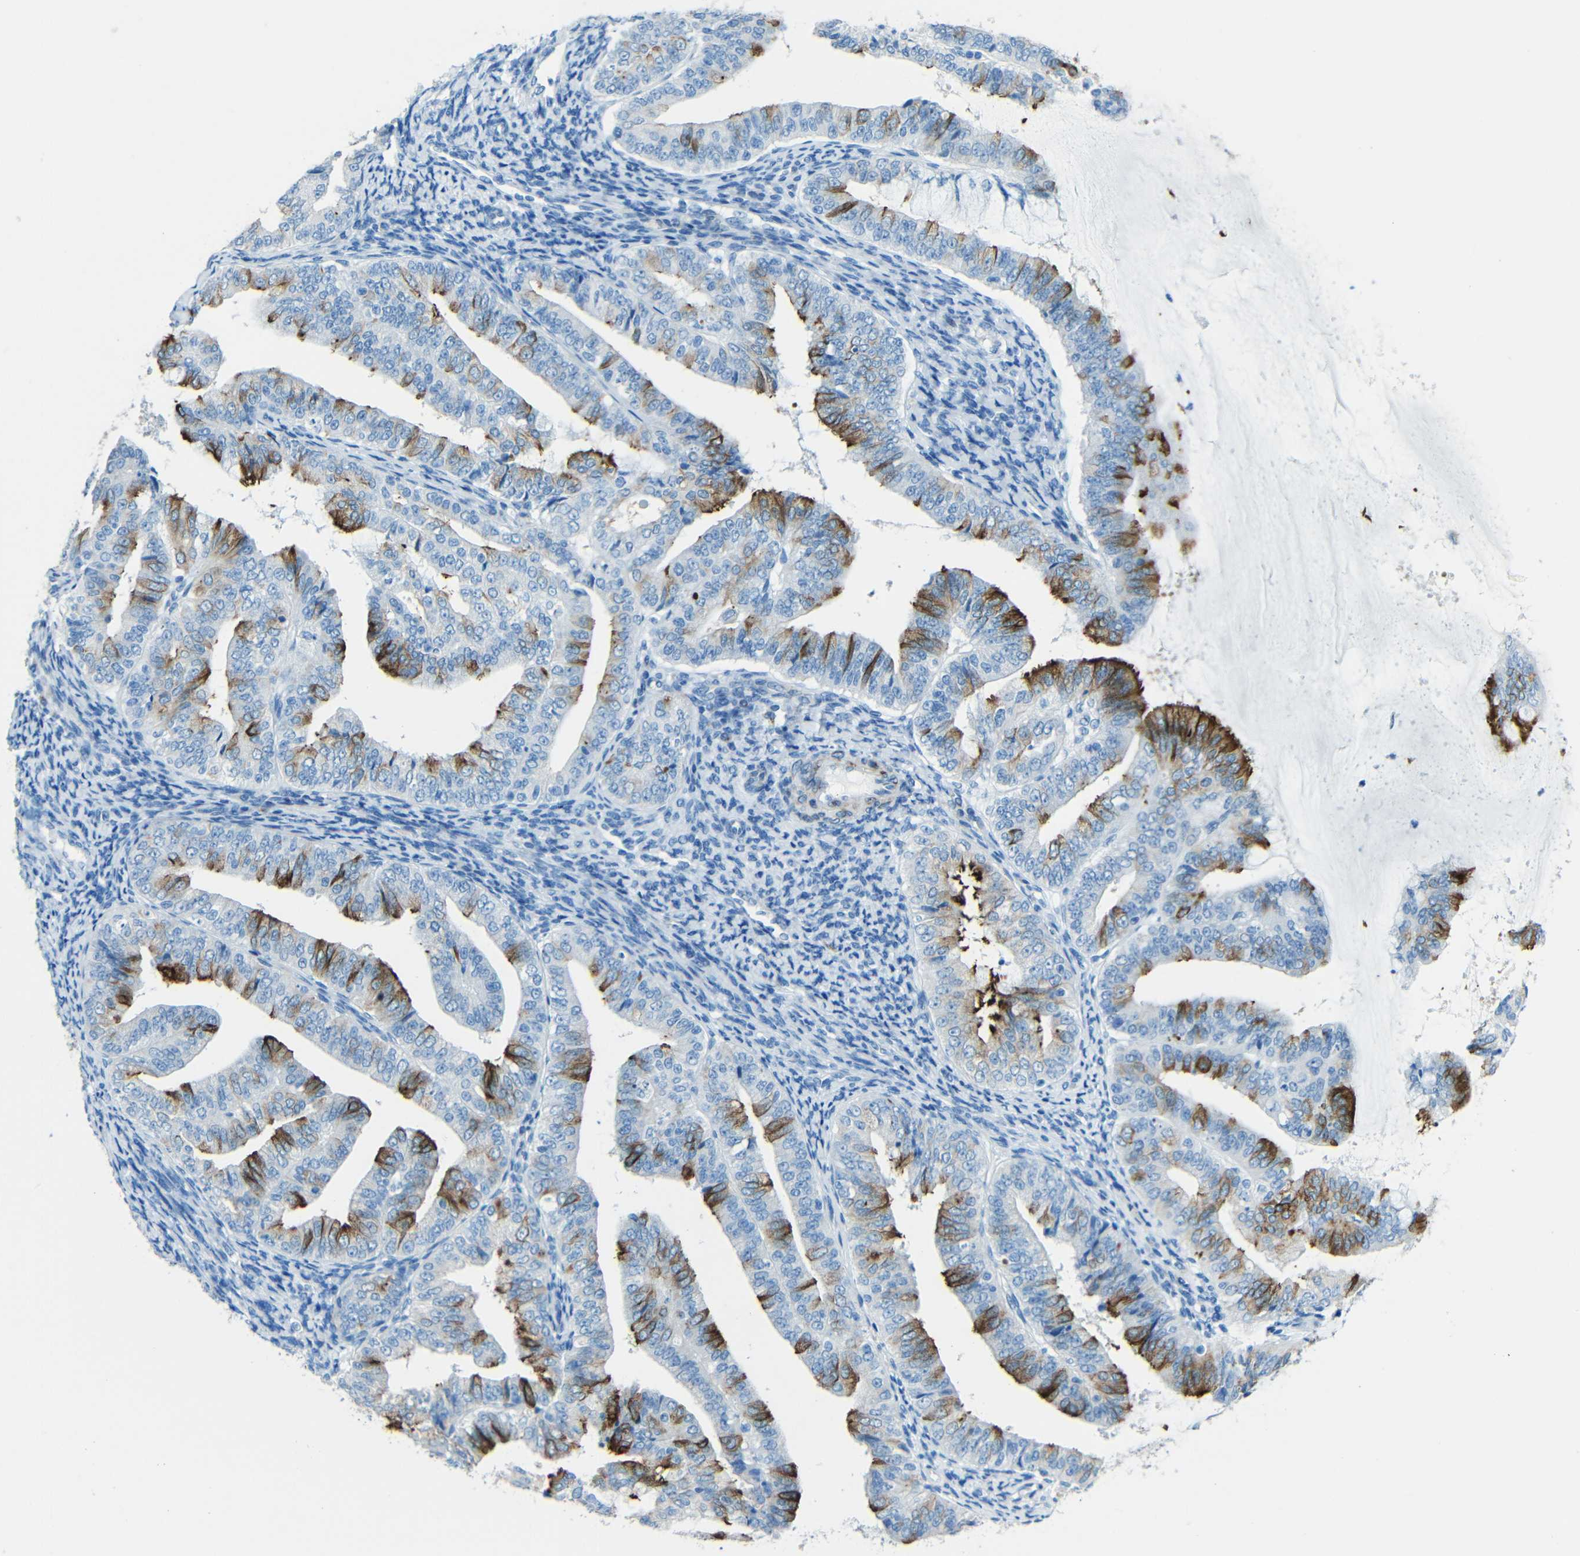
{"staining": {"intensity": "strong", "quantity": "25%-75%", "location": "cytoplasmic/membranous"}, "tissue": "endometrial cancer", "cell_type": "Tumor cells", "image_type": "cancer", "snomed": [{"axis": "morphology", "description": "Adenocarcinoma, NOS"}, {"axis": "topography", "description": "Endometrium"}], "caption": "Protein expression analysis of human endometrial cancer (adenocarcinoma) reveals strong cytoplasmic/membranous positivity in approximately 25%-75% of tumor cells.", "gene": "TUBB4B", "patient": {"sex": "female", "age": 63}}